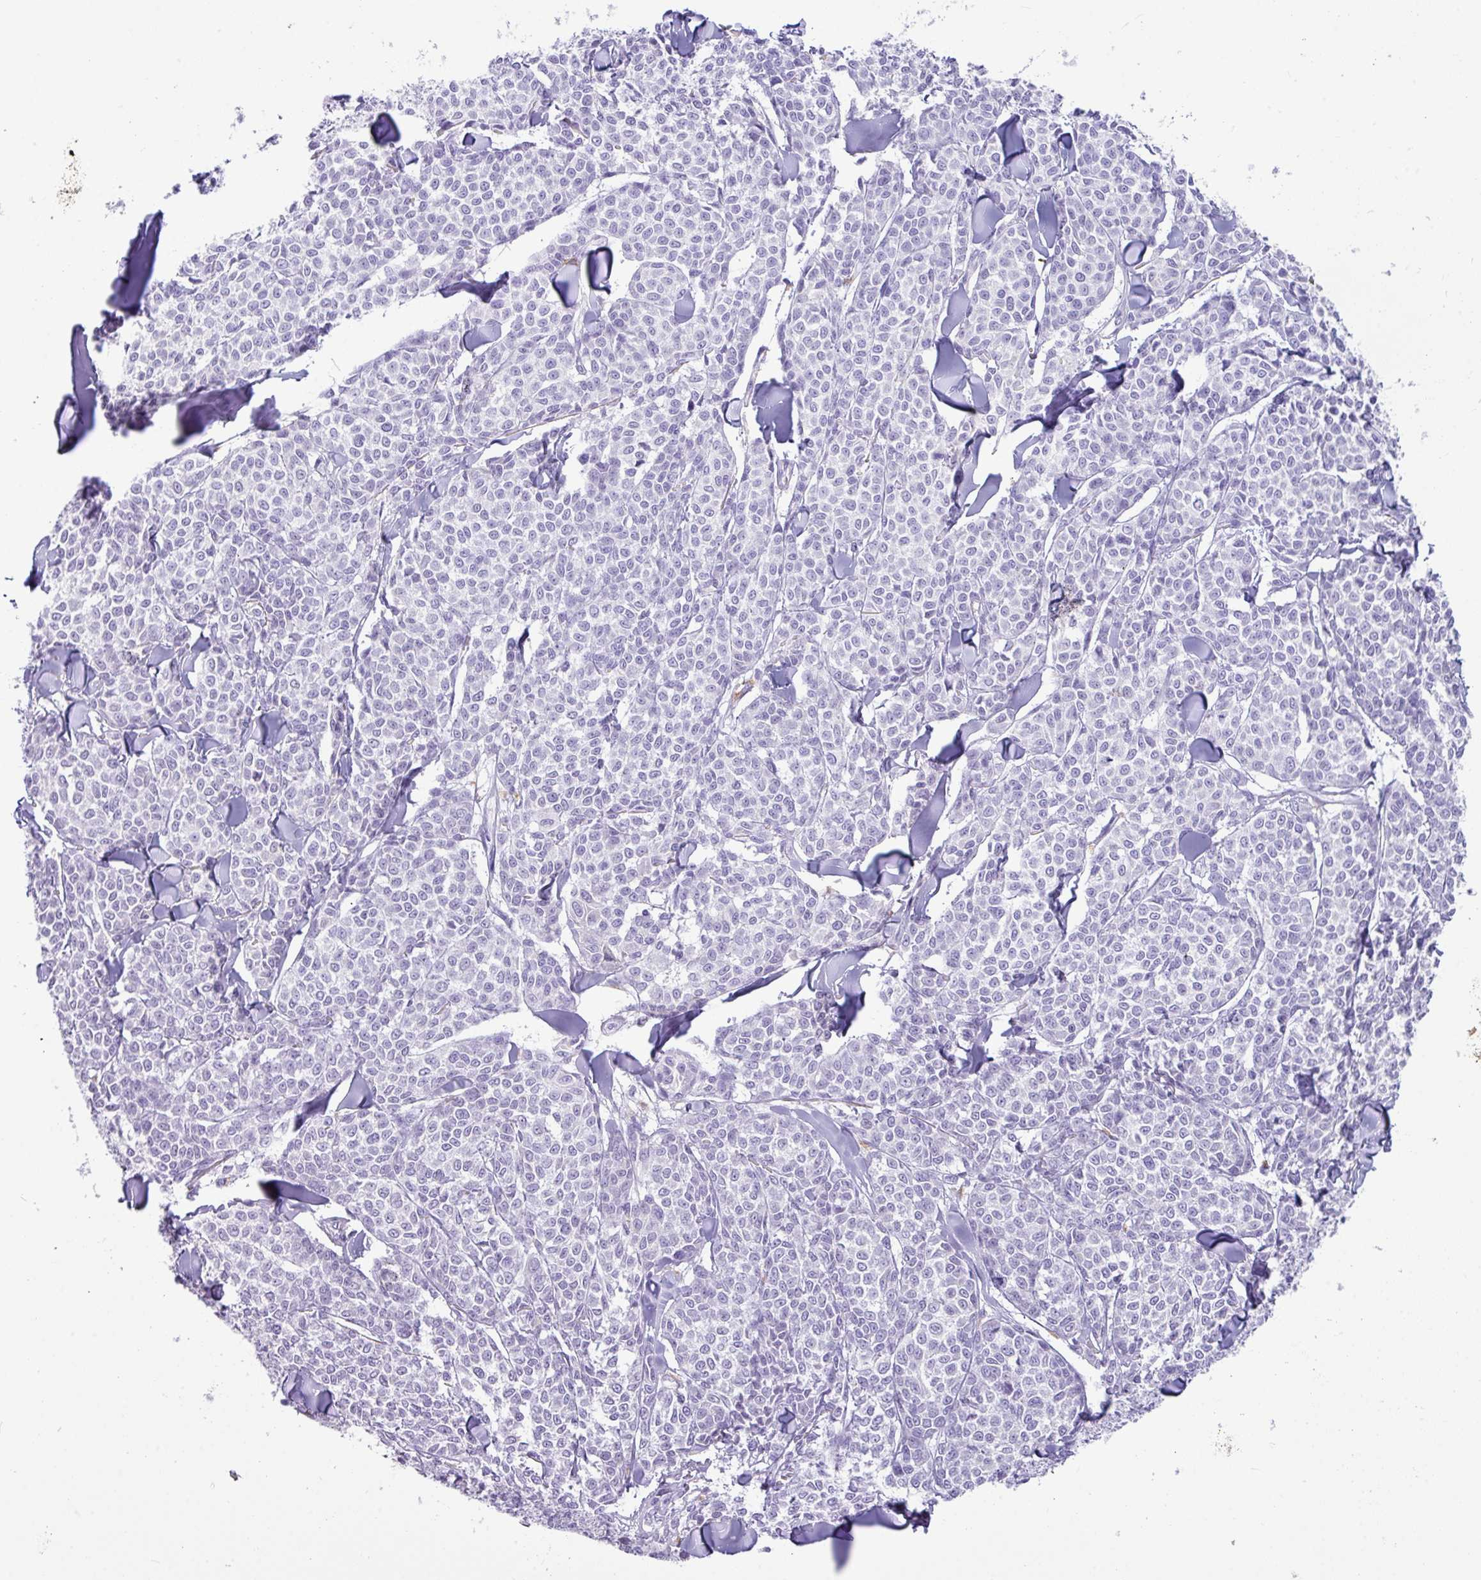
{"staining": {"intensity": "negative", "quantity": "none", "location": "none"}, "tissue": "melanoma", "cell_type": "Tumor cells", "image_type": "cancer", "snomed": [{"axis": "morphology", "description": "Malignant melanoma, NOS"}, {"axis": "topography", "description": "Skin"}], "caption": "Malignant melanoma was stained to show a protein in brown. There is no significant positivity in tumor cells. (Immunohistochemistry, brightfield microscopy, high magnification).", "gene": "NCCRP1", "patient": {"sex": "male", "age": 46}}